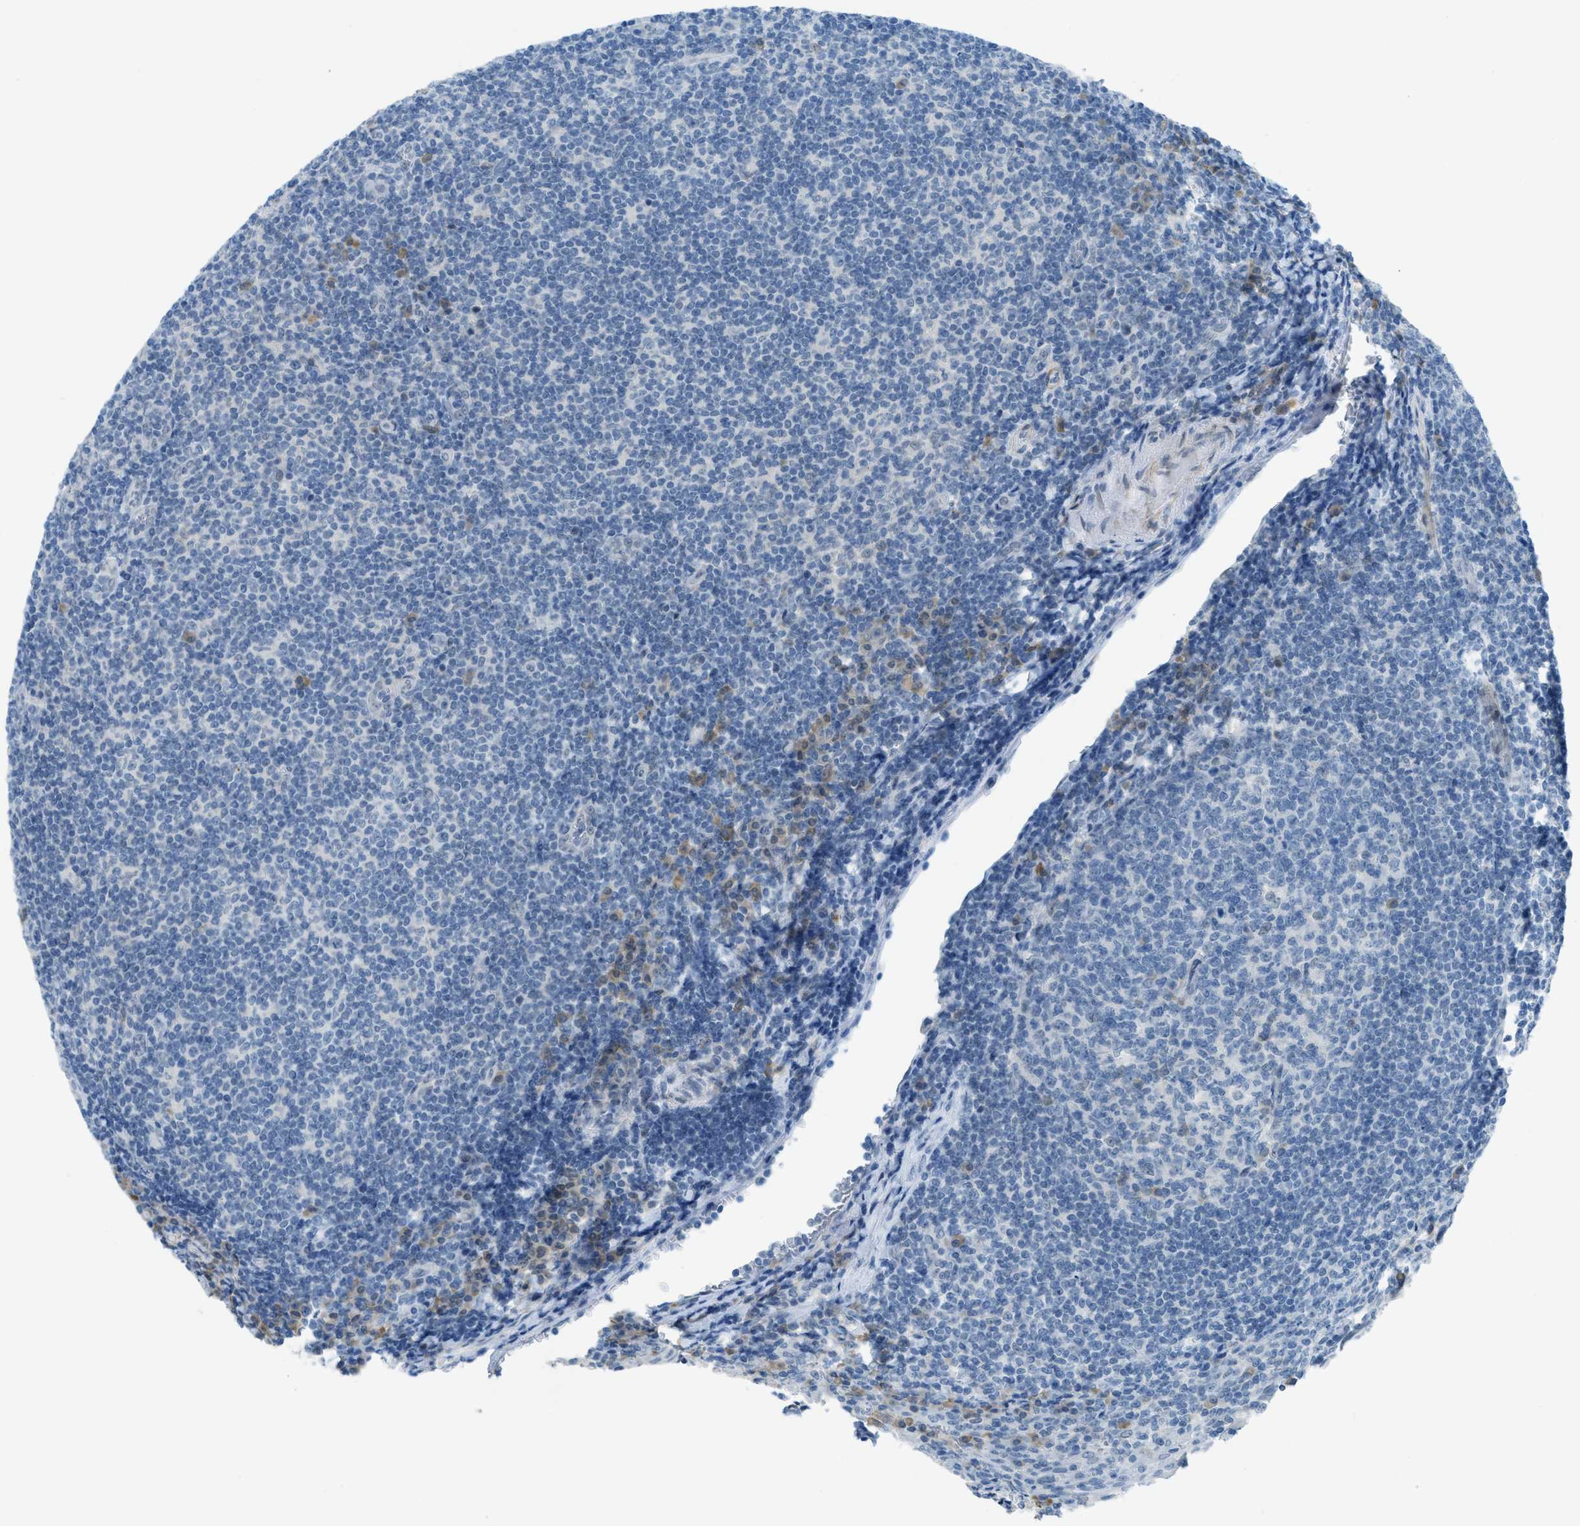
{"staining": {"intensity": "negative", "quantity": "none", "location": "none"}, "tissue": "tonsil", "cell_type": "Germinal center cells", "image_type": "normal", "snomed": [{"axis": "morphology", "description": "Normal tissue, NOS"}, {"axis": "topography", "description": "Tonsil"}], "caption": "A photomicrograph of tonsil stained for a protein exhibits no brown staining in germinal center cells. The staining was performed using DAB (3,3'-diaminobenzidine) to visualize the protein expression in brown, while the nuclei were stained in blue with hematoxylin (Magnification: 20x).", "gene": "KLHL8", "patient": {"sex": "male", "age": 37}}